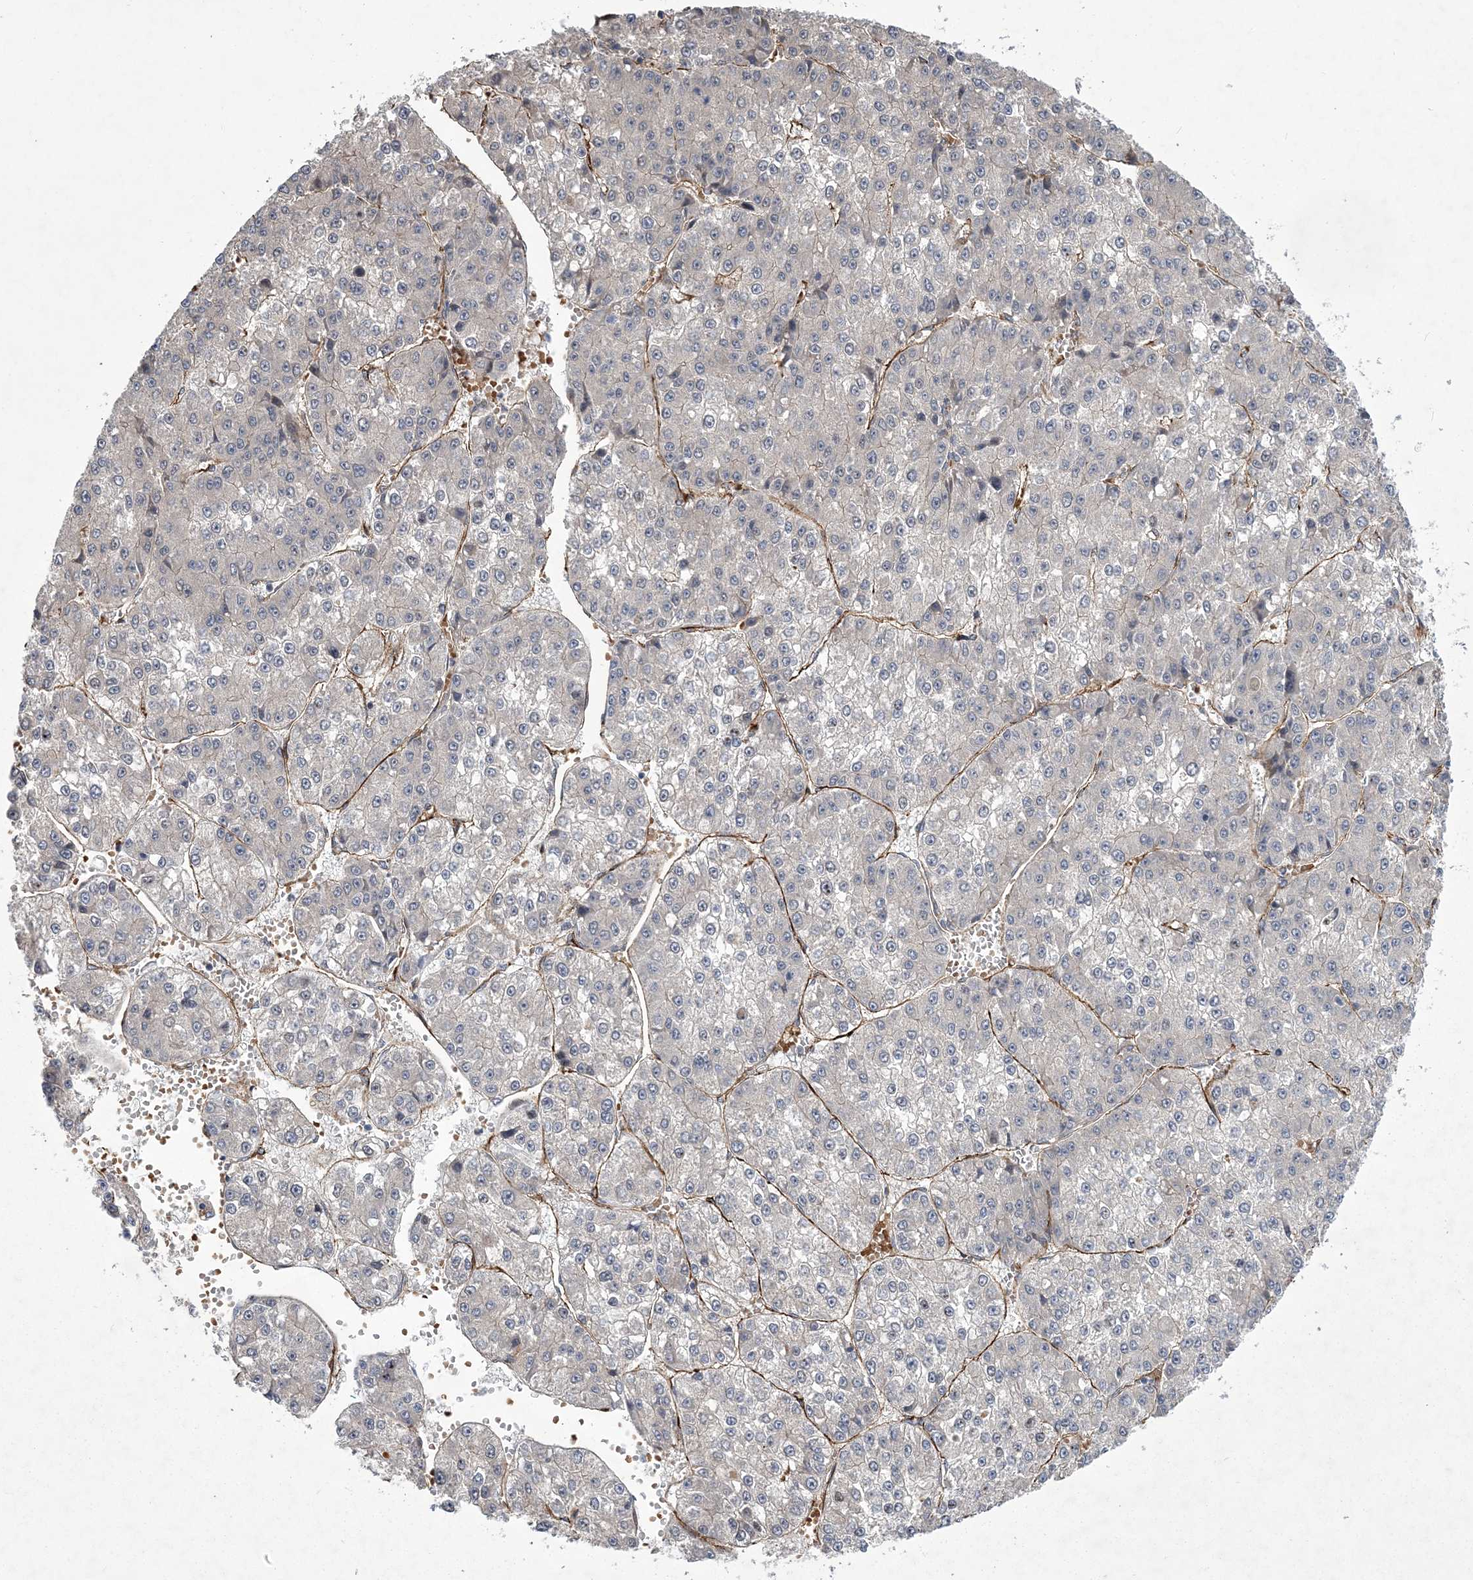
{"staining": {"intensity": "negative", "quantity": "none", "location": "none"}, "tissue": "liver cancer", "cell_type": "Tumor cells", "image_type": "cancer", "snomed": [{"axis": "morphology", "description": "Carcinoma, Hepatocellular, NOS"}, {"axis": "topography", "description": "Liver"}], "caption": "An image of human liver cancer (hepatocellular carcinoma) is negative for staining in tumor cells. (IHC, brightfield microscopy, high magnification).", "gene": "CALN1", "patient": {"sex": "female", "age": 73}}